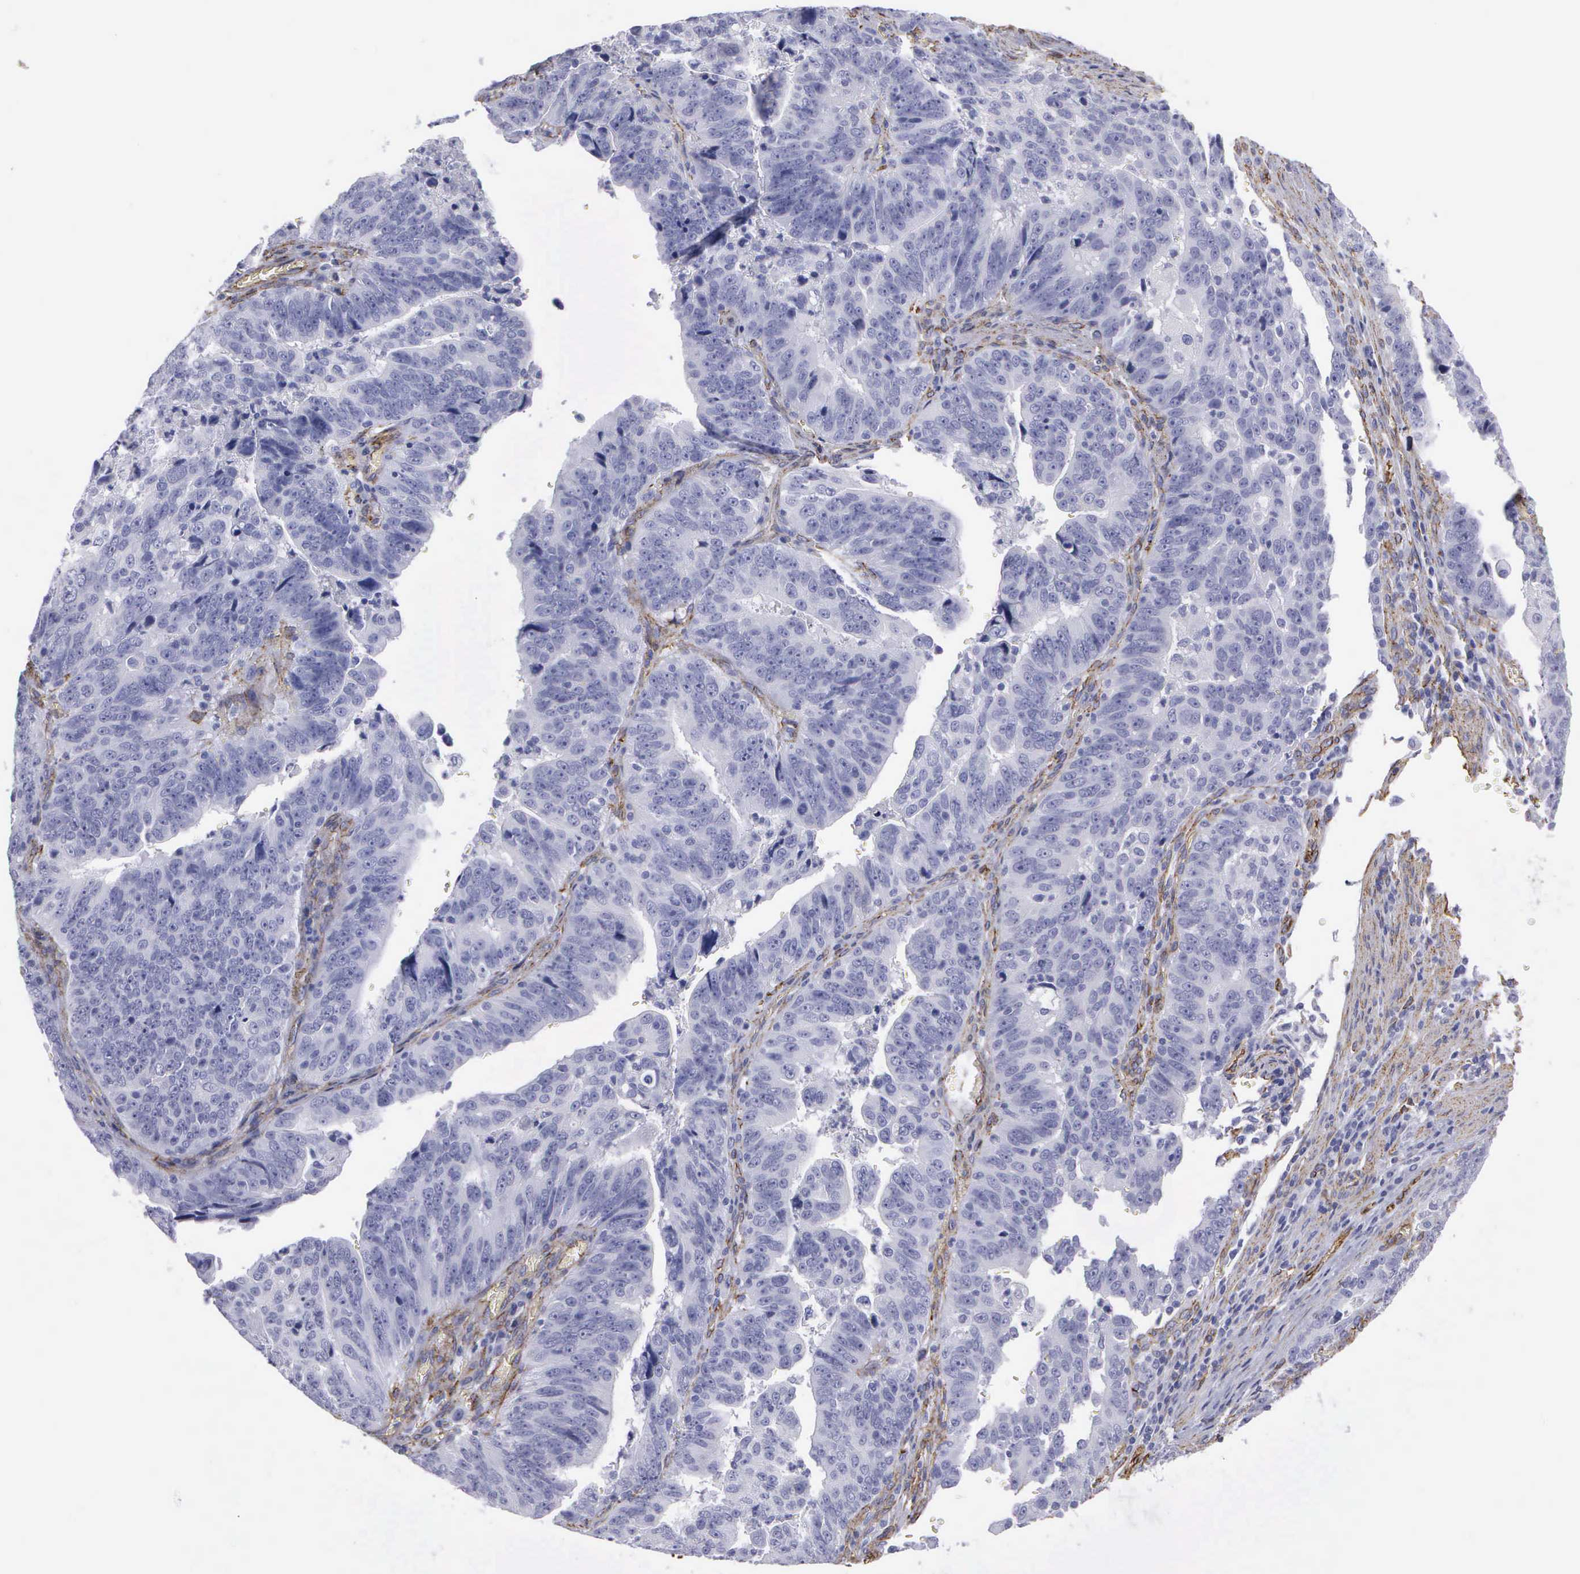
{"staining": {"intensity": "negative", "quantity": "none", "location": "none"}, "tissue": "stomach cancer", "cell_type": "Tumor cells", "image_type": "cancer", "snomed": [{"axis": "morphology", "description": "Adenocarcinoma, NOS"}, {"axis": "topography", "description": "Stomach, upper"}], "caption": "Stomach adenocarcinoma stained for a protein using immunohistochemistry (IHC) exhibits no positivity tumor cells.", "gene": "MAGEB10", "patient": {"sex": "female", "age": 50}}